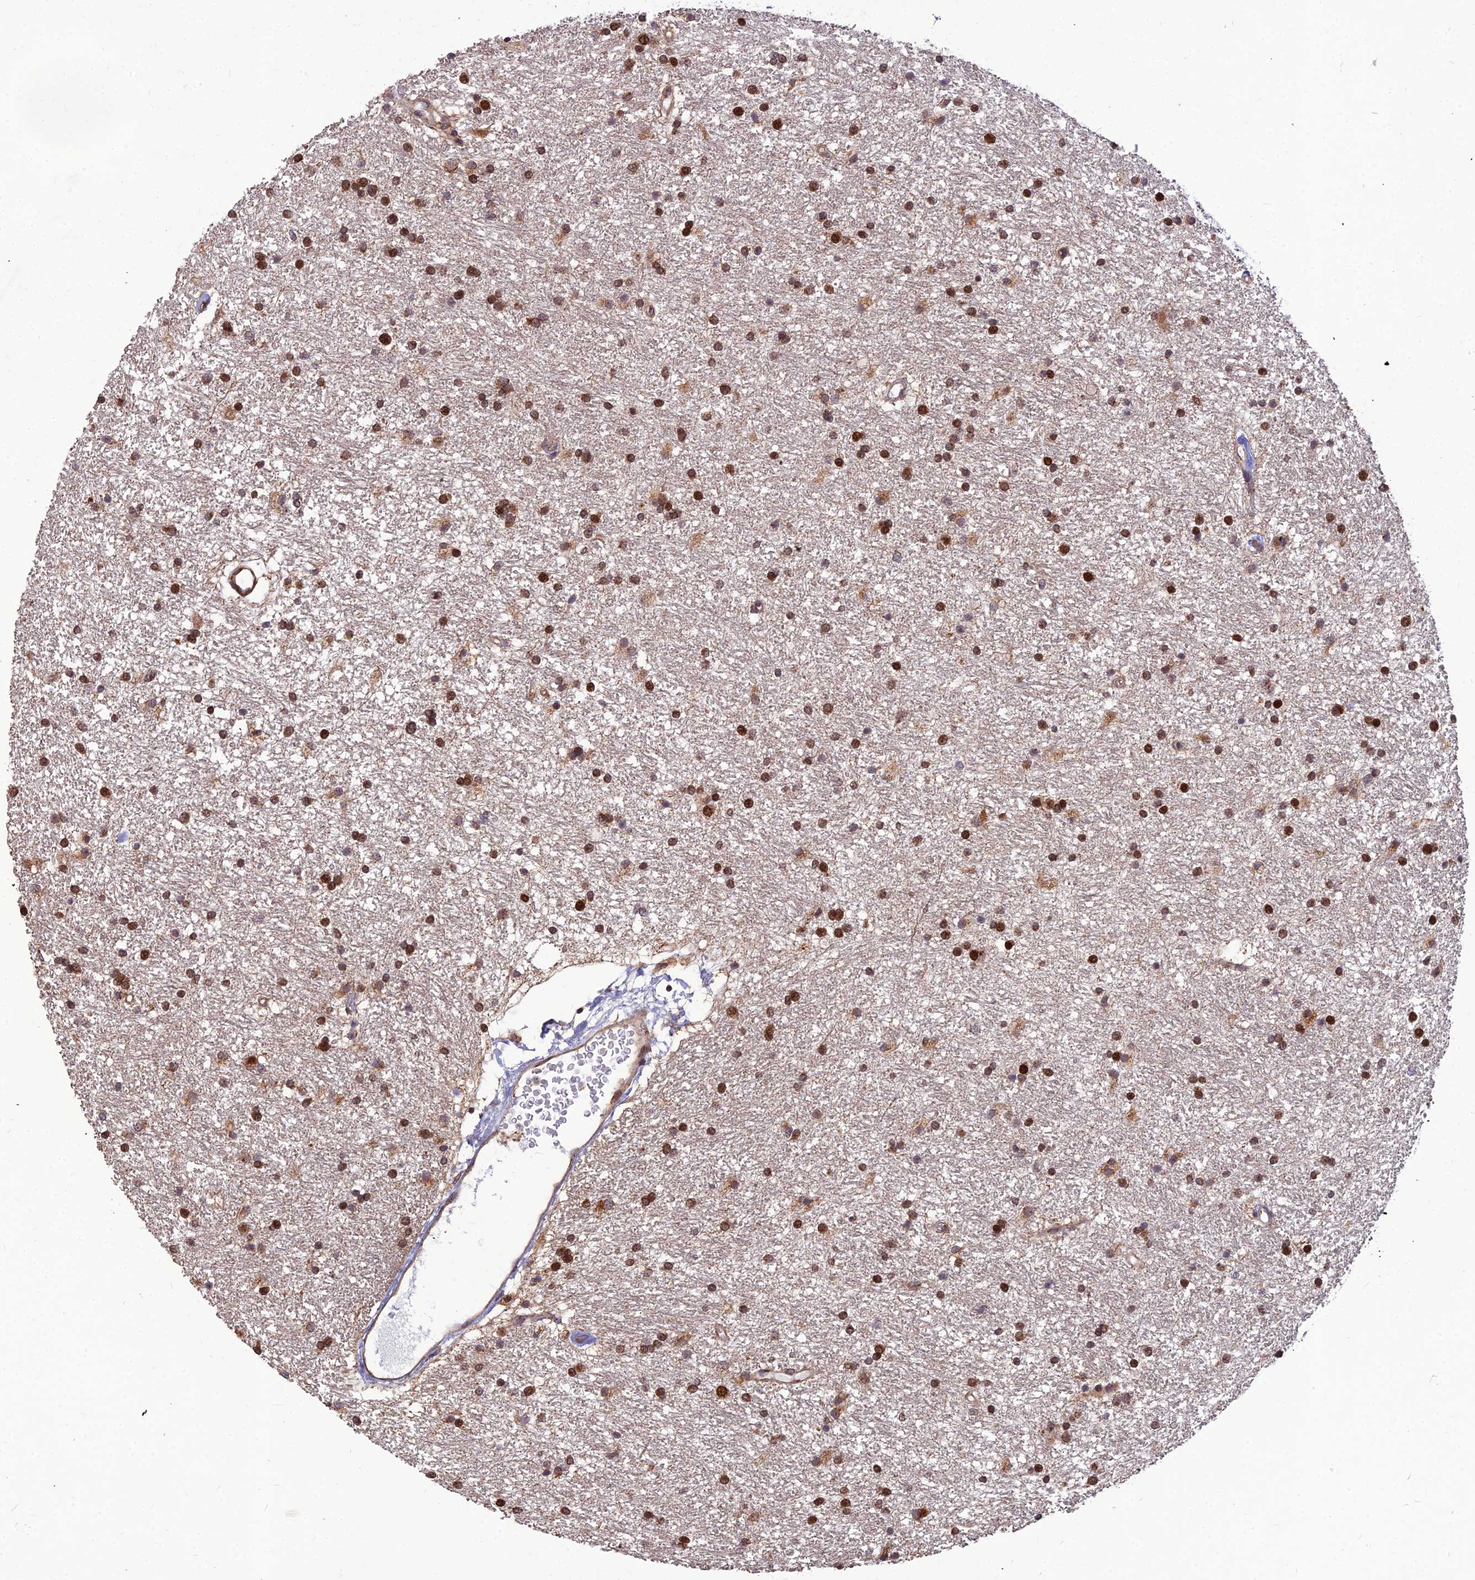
{"staining": {"intensity": "strong", "quantity": ">75%", "location": "nuclear"}, "tissue": "glioma", "cell_type": "Tumor cells", "image_type": "cancer", "snomed": [{"axis": "morphology", "description": "Glioma, malignant, High grade"}, {"axis": "topography", "description": "Brain"}], "caption": "Approximately >75% of tumor cells in glioma display strong nuclear protein expression as visualized by brown immunohistochemical staining.", "gene": "LEKR1", "patient": {"sex": "male", "age": 77}}